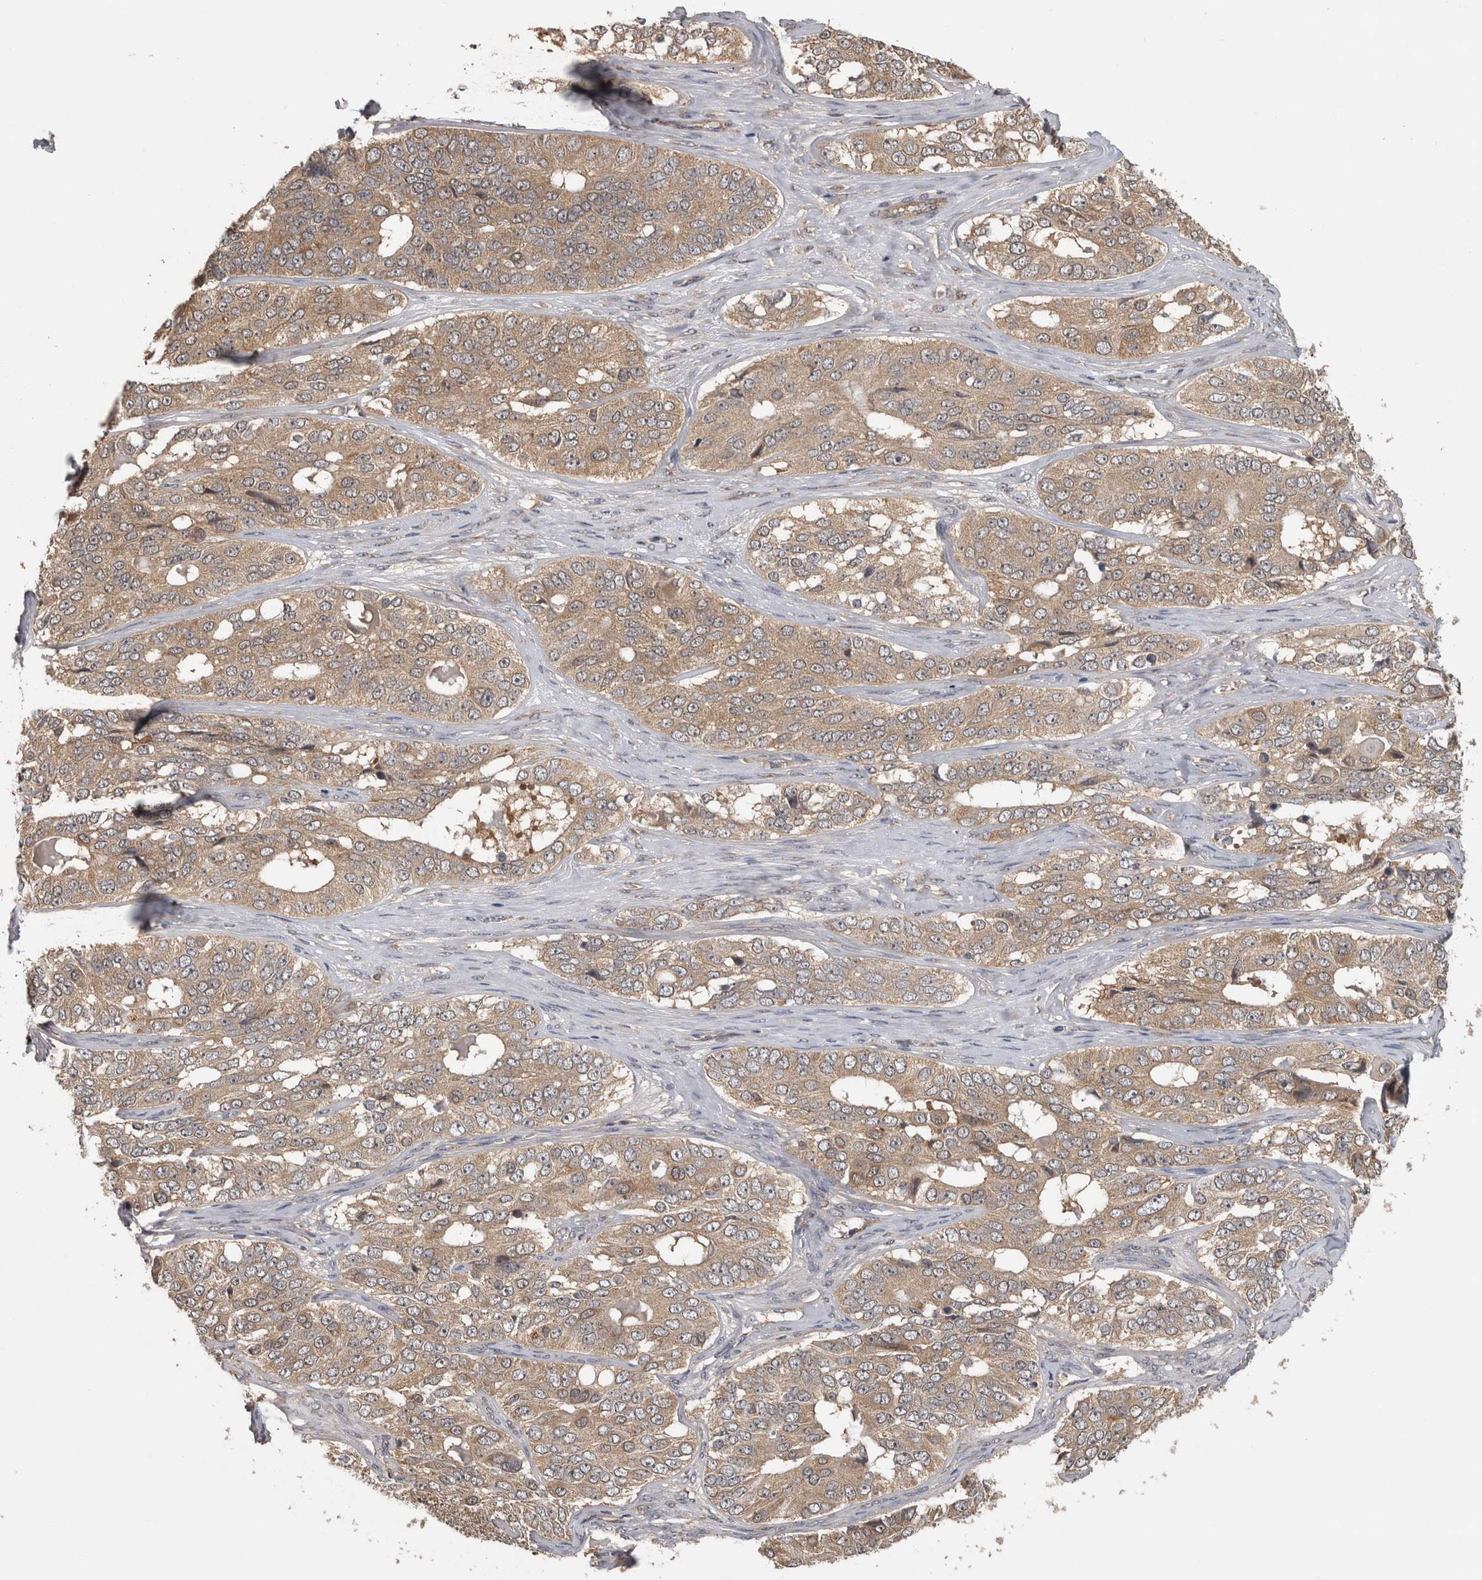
{"staining": {"intensity": "moderate", "quantity": ">75%", "location": "cytoplasmic/membranous"}, "tissue": "ovarian cancer", "cell_type": "Tumor cells", "image_type": "cancer", "snomed": [{"axis": "morphology", "description": "Carcinoma, endometroid"}, {"axis": "topography", "description": "Ovary"}], "caption": "This histopathology image demonstrates immunohistochemistry (IHC) staining of ovarian cancer (endometroid carcinoma), with medium moderate cytoplasmic/membranous expression in approximately >75% of tumor cells.", "gene": "ATXN2", "patient": {"sex": "female", "age": 51}}